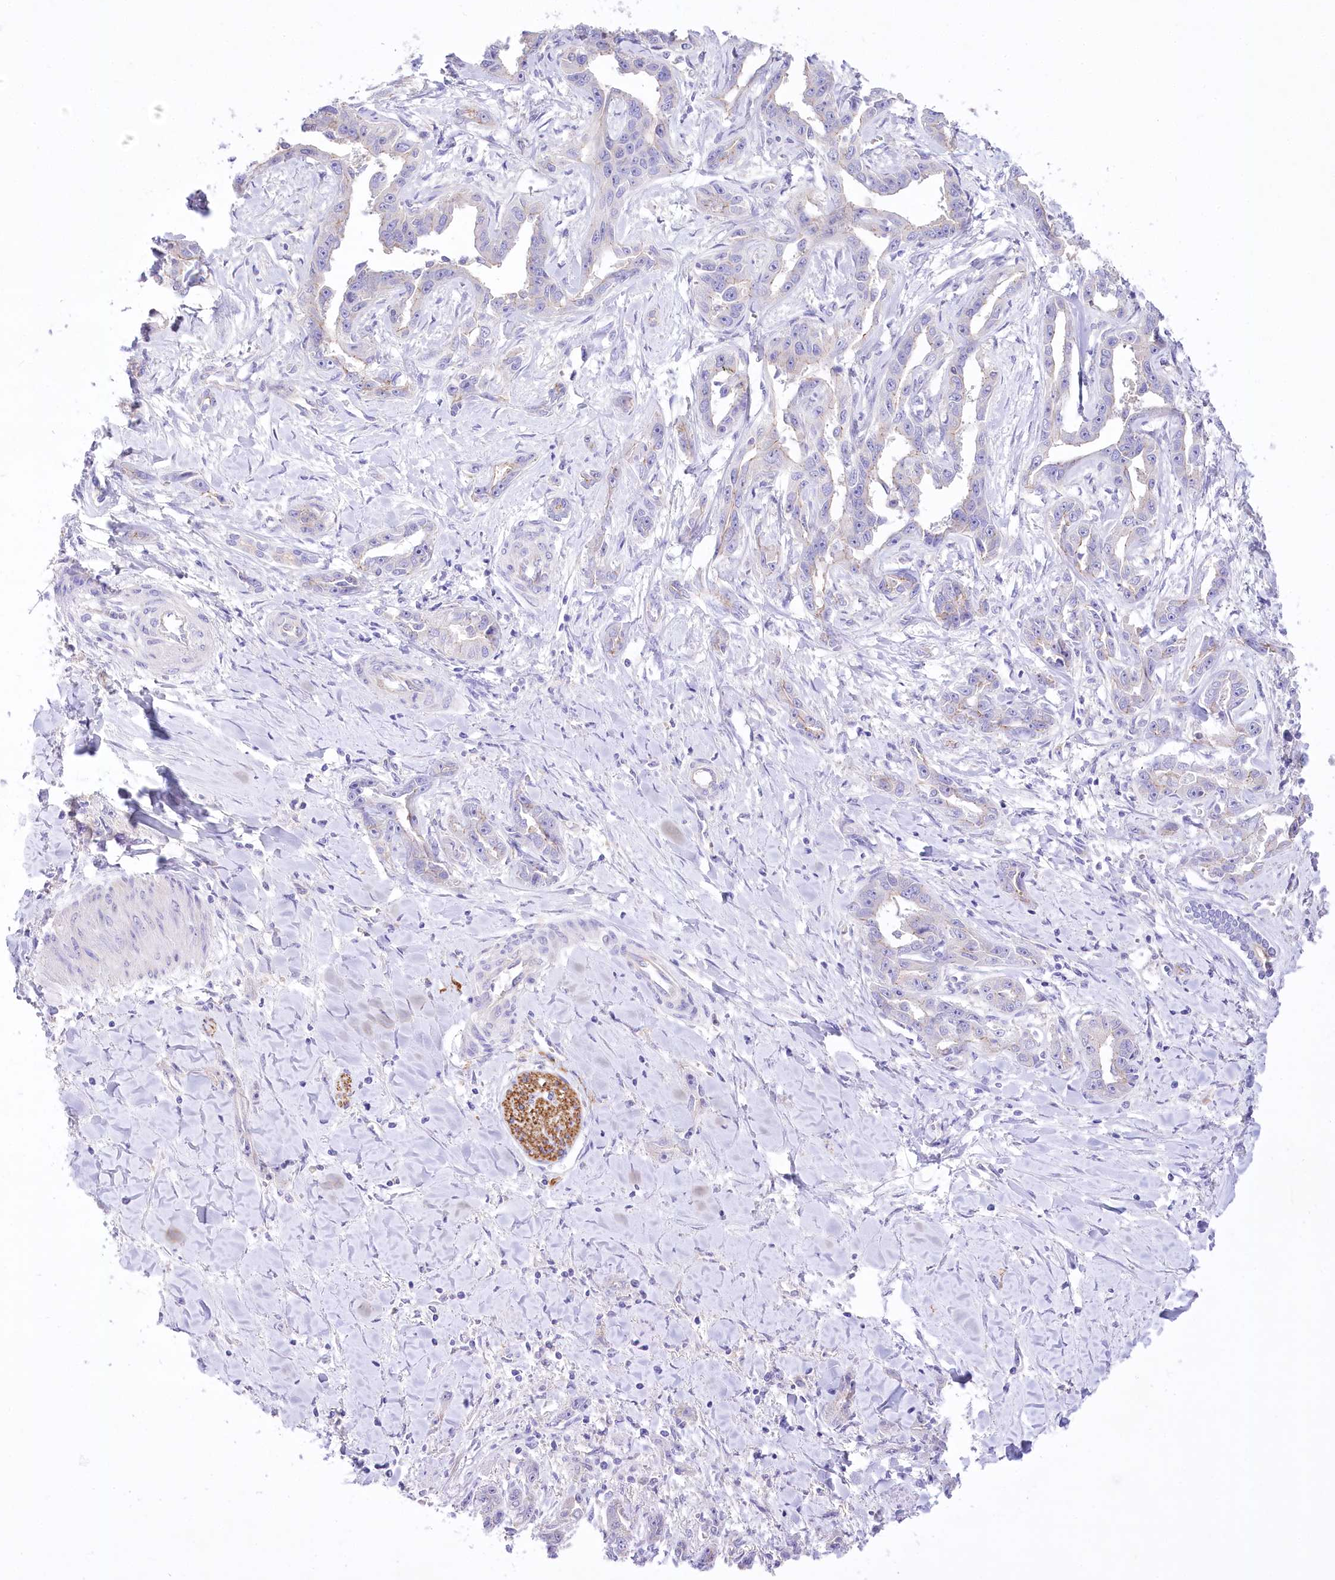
{"staining": {"intensity": "negative", "quantity": "none", "location": "none"}, "tissue": "liver cancer", "cell_type": "Tumor cells", "image_type": "cancer", "snomed": [{"axis": "morphology", "description": "Cholangiocarcinoma"}, {"axis": "topography", "description": "Liver"}], "caption": "DAB (3,3'-diaminobenzidine) immunohistochemical staining of liver cholangiocarcinoma exhibits no significant staining in tumor cells.", "gene": "LRRC34", "patient": {"sex": "male", "age": 59}}